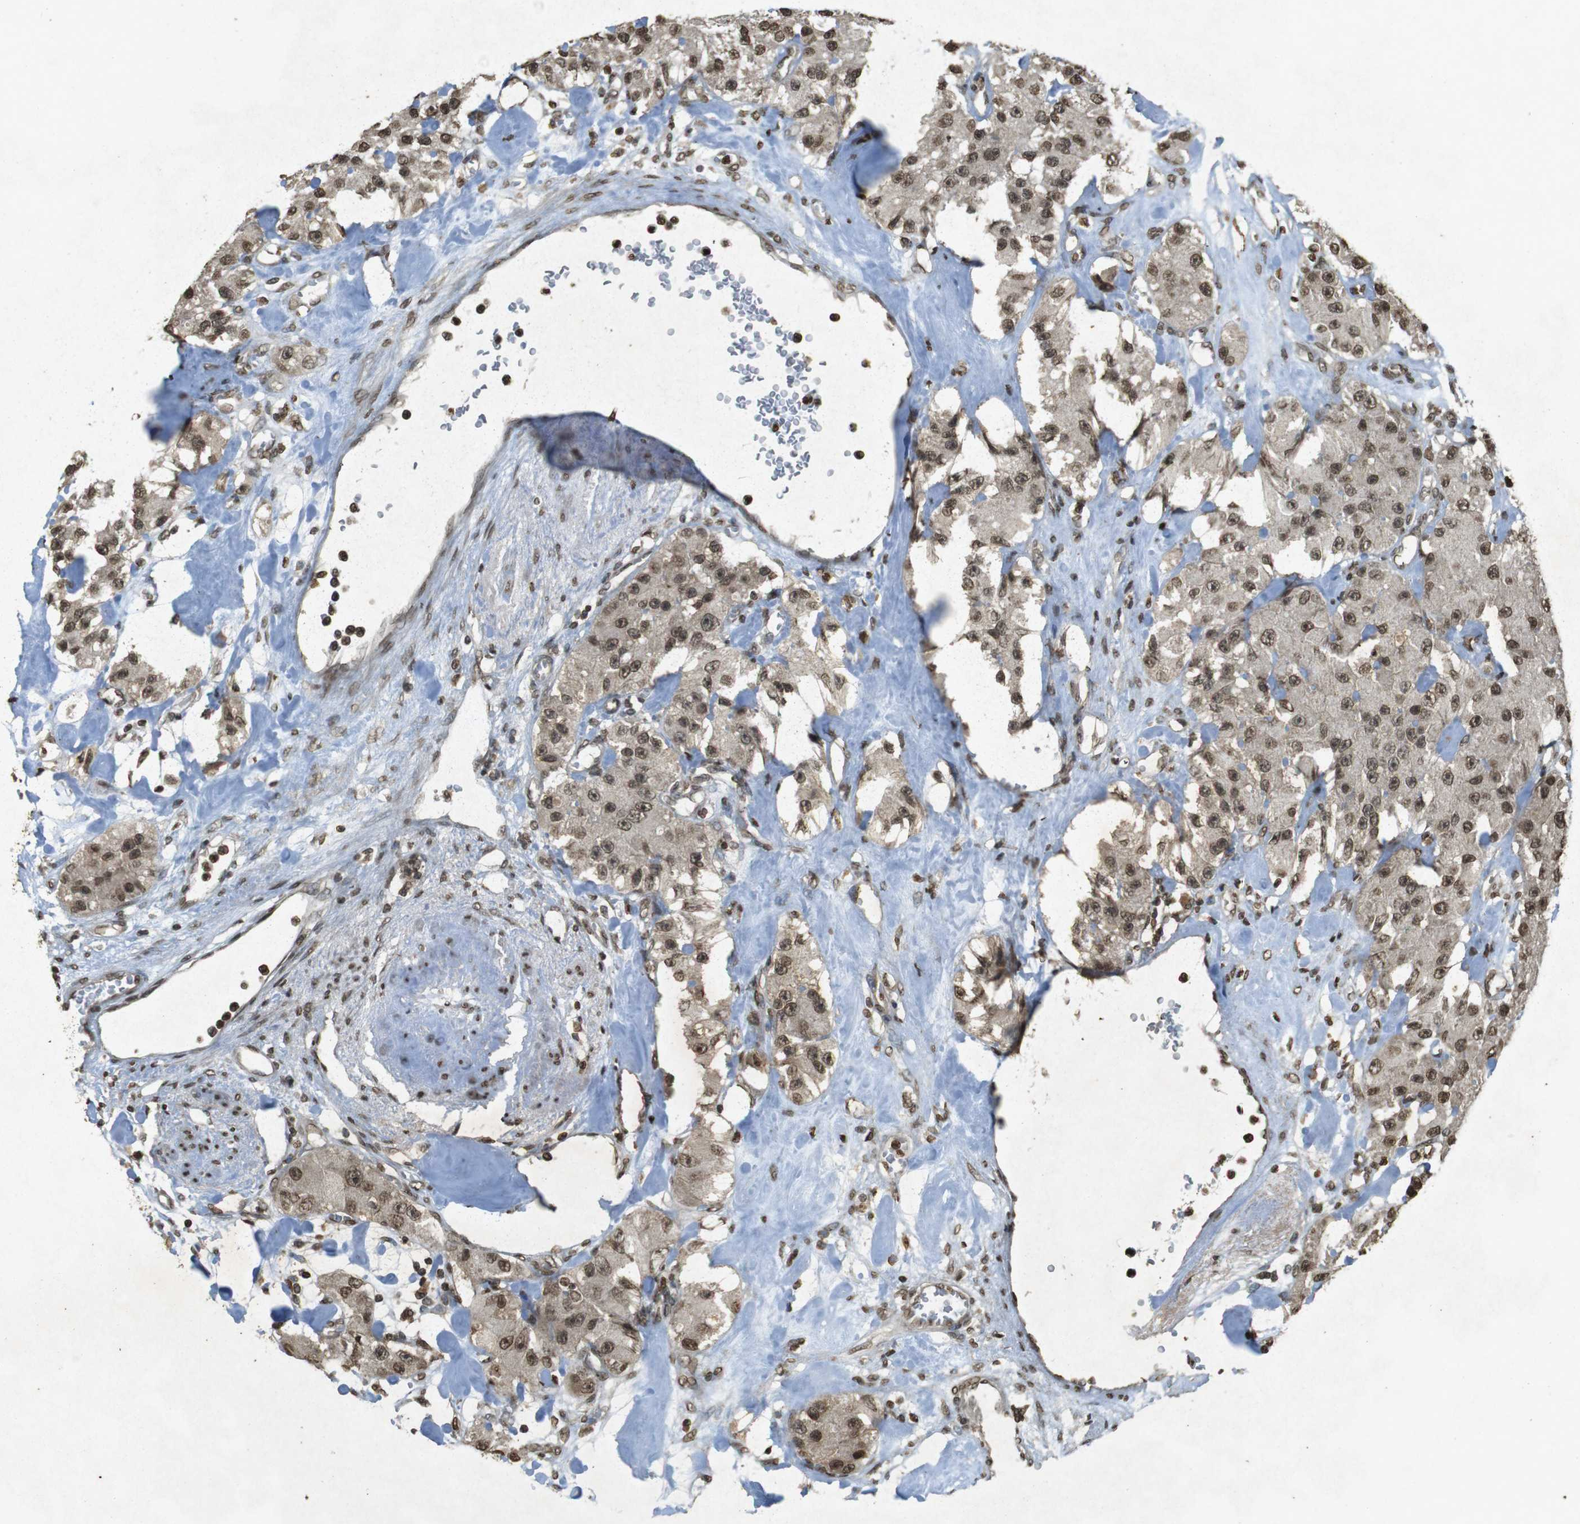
{"staining": {"intensity": "moderate", "quantity": ">75%", "location": "nuclear"}, "tissue": "carcinoid", "cell_type": "Tumor cells", "image_type": "cancer", "snomed": [{"axis": "morphology", "description": "Carcinoid, malignant, NOS"}, {"axis": "topography", "description": "Pancreas"}], "caption": "Human carcinoid stained with a protein marker demonstrates moderate staining in tumor cells.", "gene": "ORC4", "patient": {"sex": "male", "age": 41}}